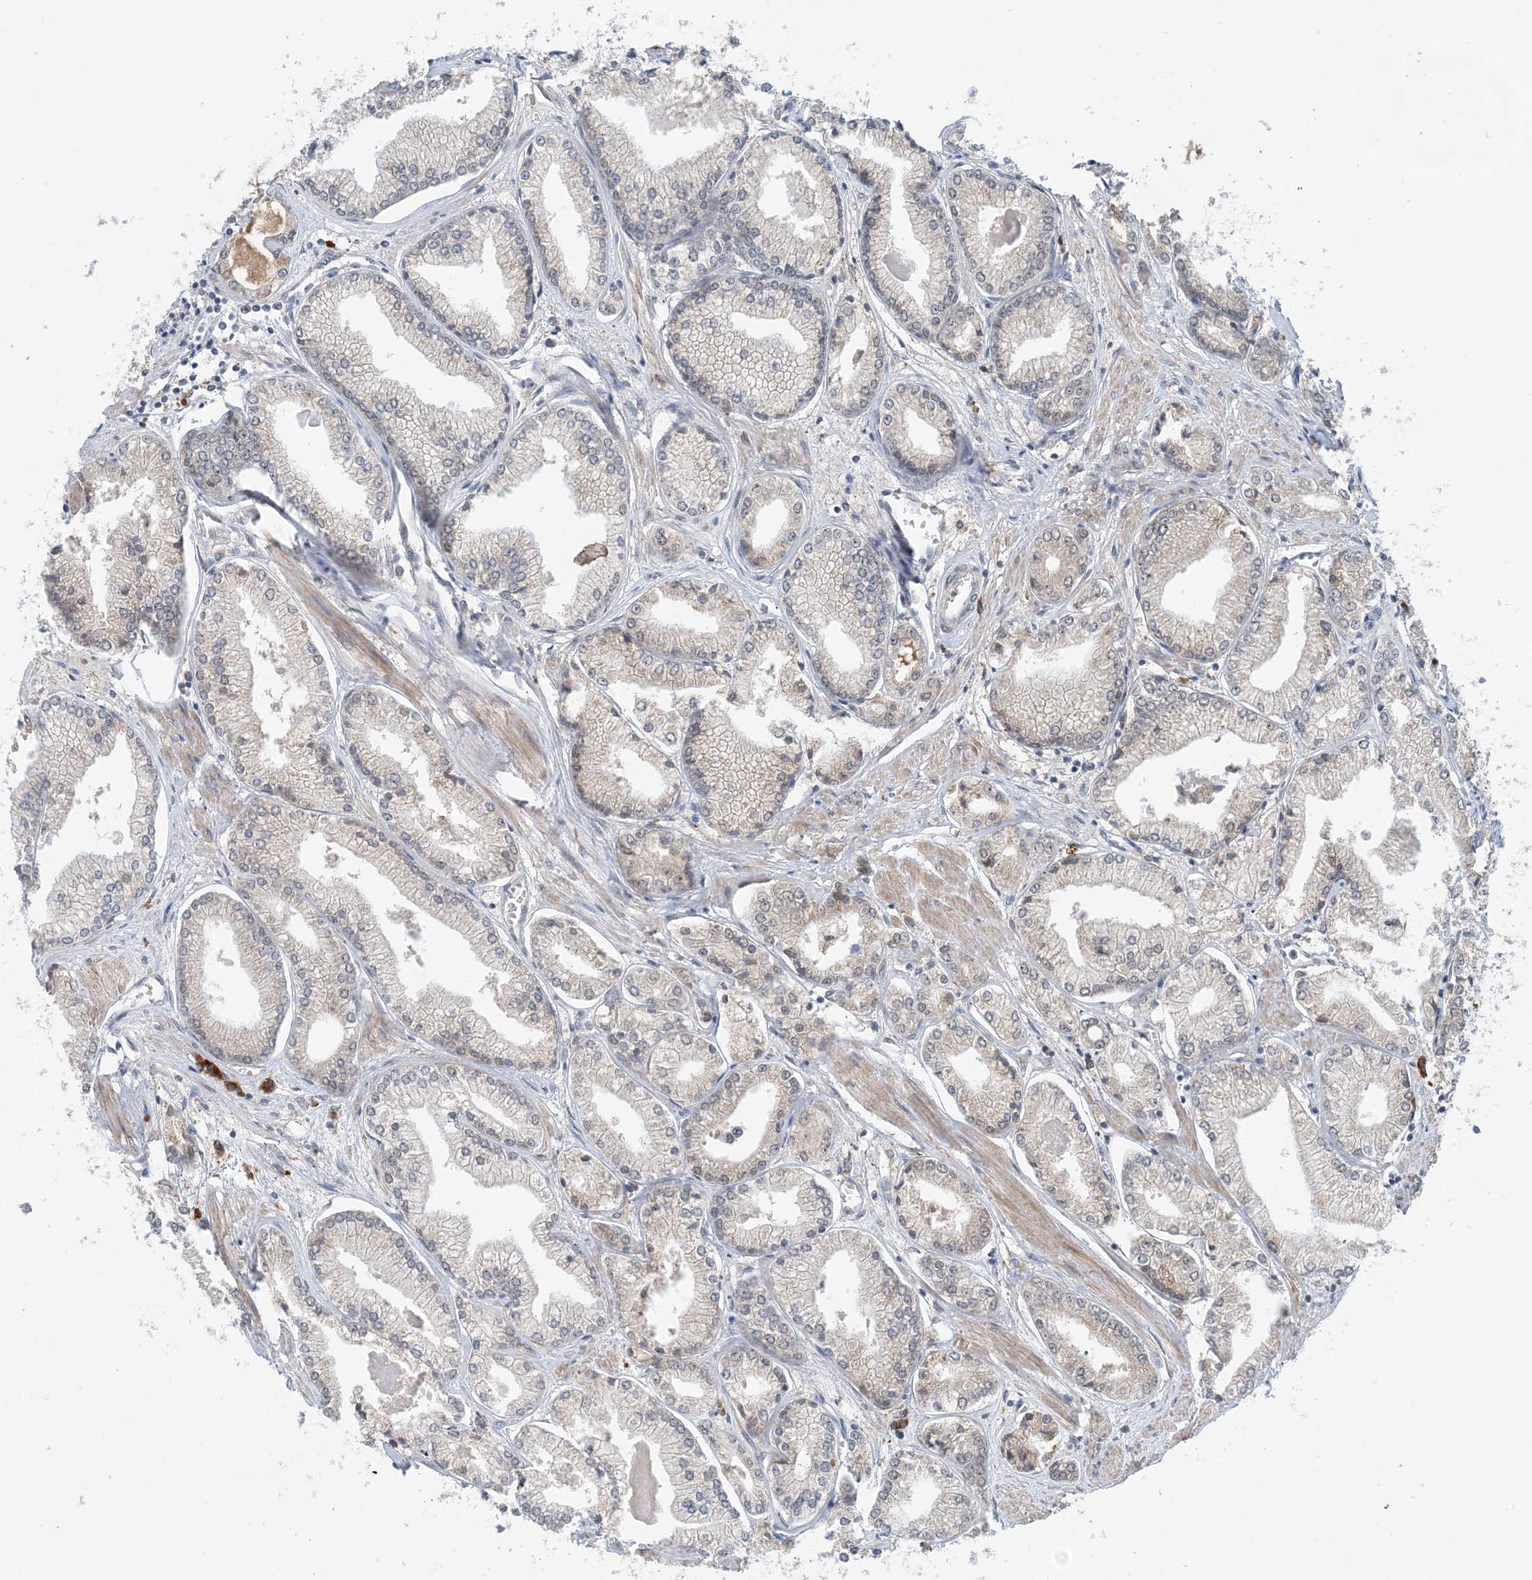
{"staining": {"intensity": "weak", "quantity": "25%-75%", "location": "cytoplasmic/membranous"}, "tissue": "prostate cancer", "cell_type": "Tumor cells", "image_type": "cancer", "snomed": [{"axis": "morphology", "description": "Adenocarcinoma, Low grade"}, {"axis": "topography", "description": "Prostate"}], "caption": "DAB (3,3'-diaminobenzidine) immunohistochemical staining of low-grade adenocarcinoma (prostate) exhibits weak cytoplasmic/membranous protein positivity in about 25%-75% of tumor cells.", "gene": "PHOSPHO2", "patient": {"sex": "male", "age": 60}}